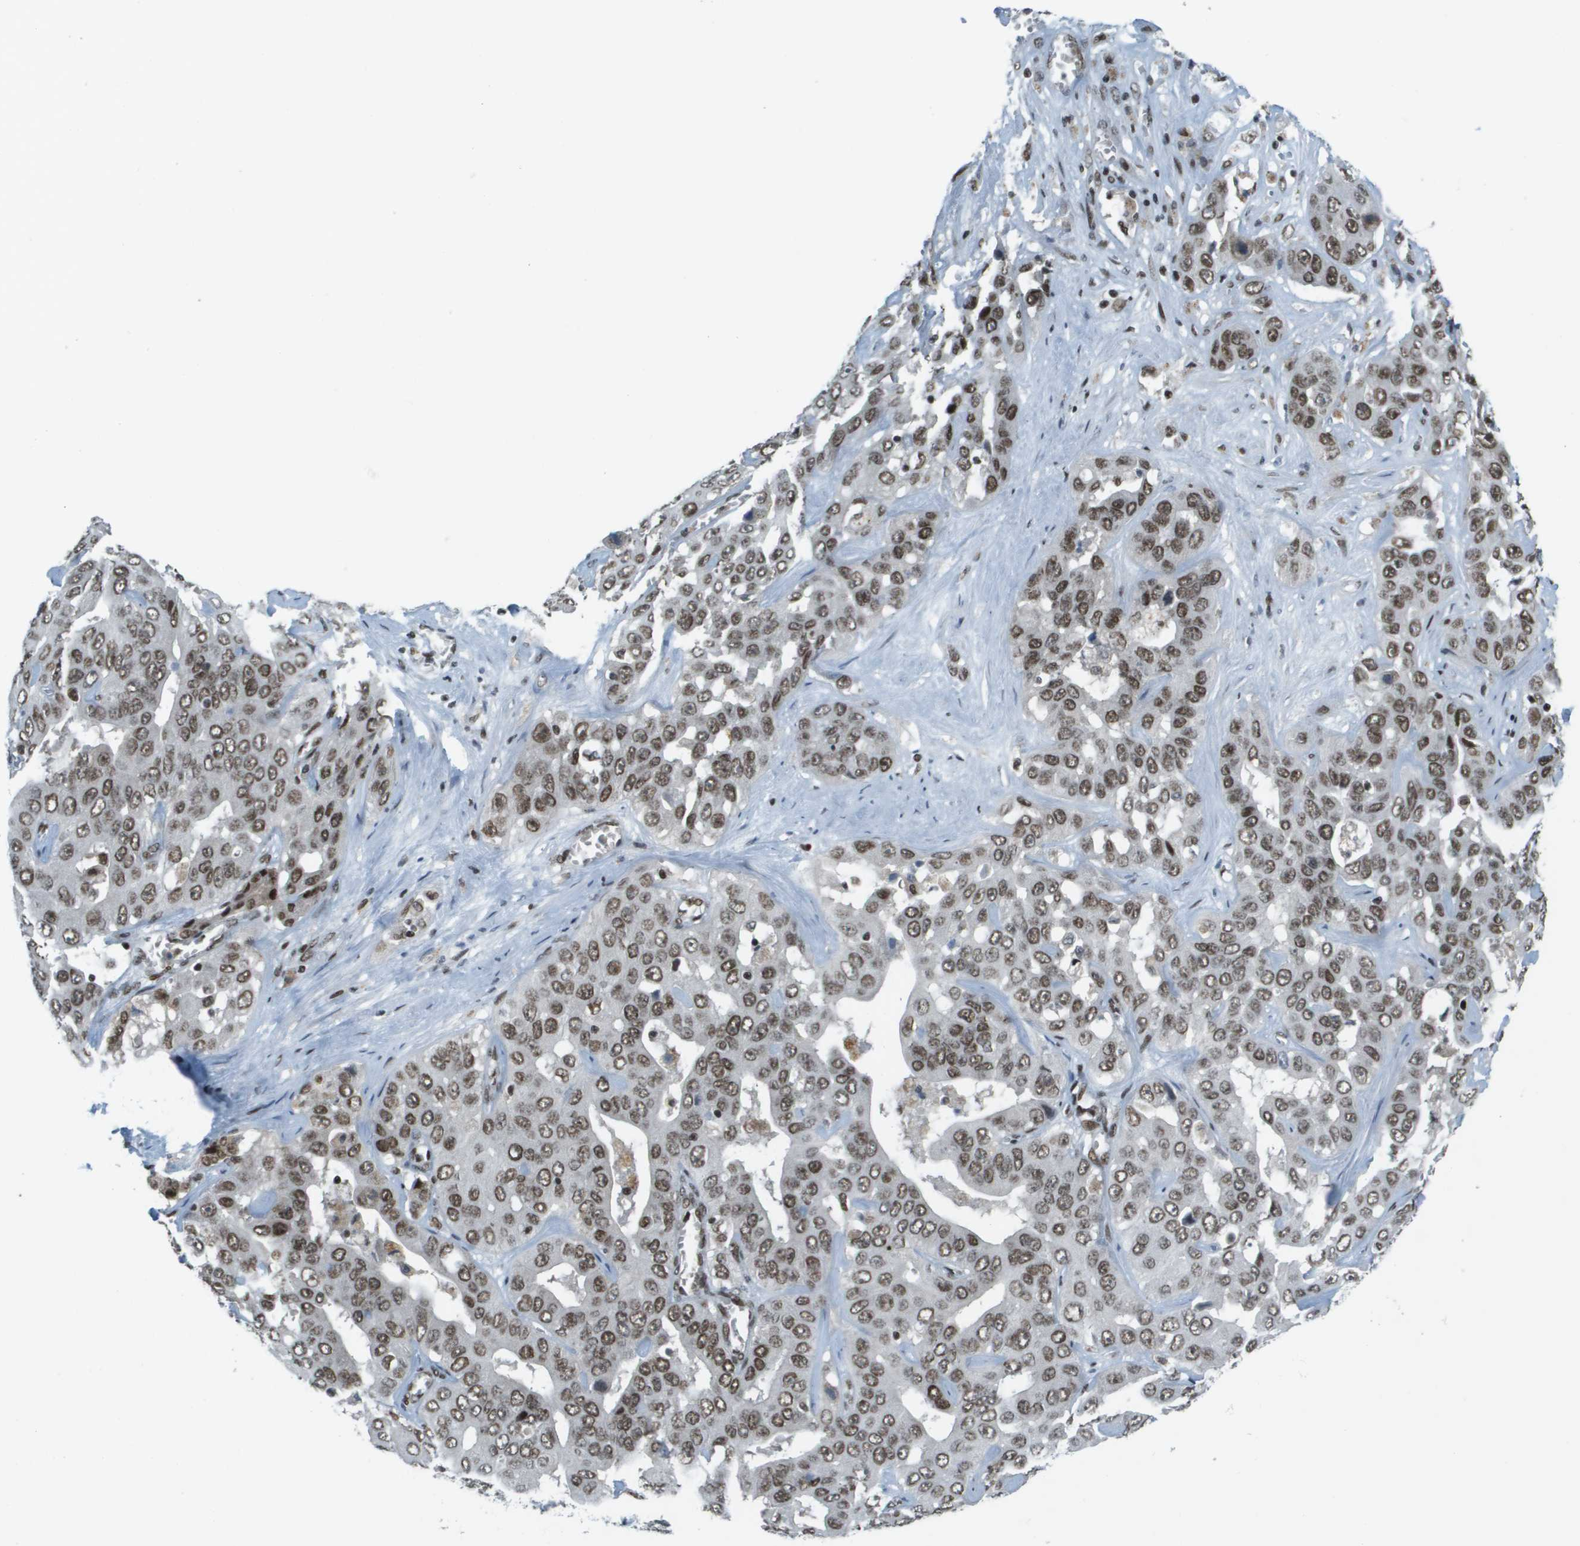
{"staining": {"intensity": "moderate", "quantity": ">75%", "location": "nuclear"}, "tissue": "liver cancer", "cell_type": "Tumor cells", "image_type": "cancer", "snomed": [{"axis": "morphology", "description": "Cholangiocarcinoma"}, {"axis": "topography", "description": "Liver"}], "caption": "Liver cancer tissue reveals moderate nuclear staining in about >75% of tumor cells, visualized by immunohistochemistry.", "gene": "IRF7", "patient": {"sex": "female", "age": 52}}